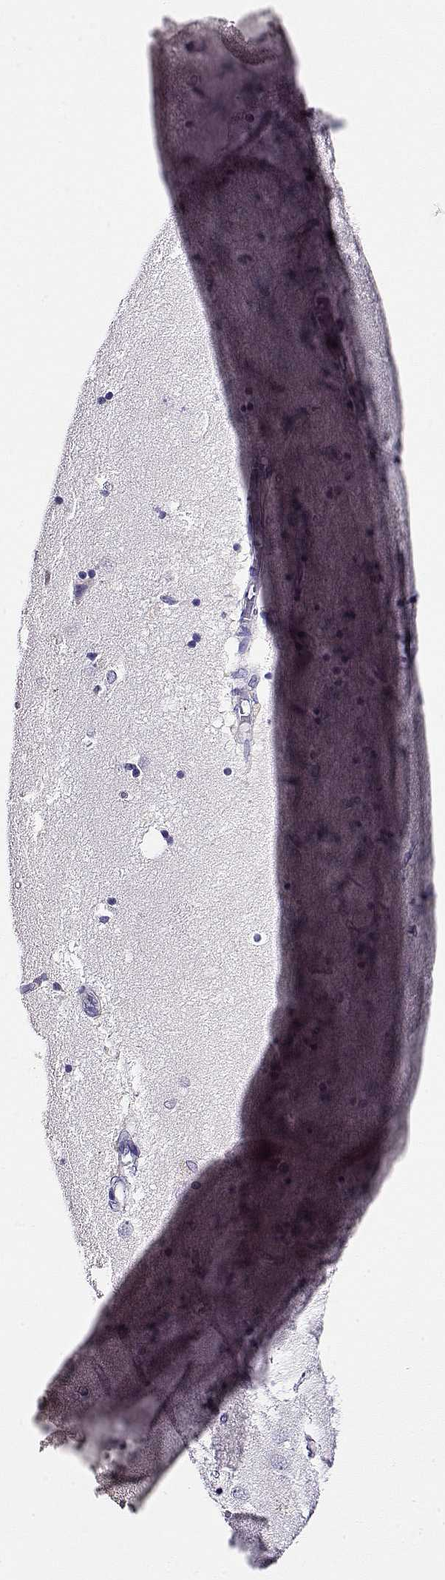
{"staining": {"intensity": "negative", "quantity": "none", "location": "none"}, "tissue": "caudate", "cell_type": "Glial cells", "image_type": "normal", "snomed": [{"axis": "morphology", "description": "Normal tissue, NOS"}, {"axis": "topography", "description": "Lateral ventricle wall"}], "caption": "The IHC micrograph has no significant staining in glial cells of caudate. Brightfield microscopy of immunohistochemistry stained with DAB (brown) and hematoxylin (blue), captured at high magnification.", "gene": "CCR8", "patient": {"sex": "male", "age": 54}}